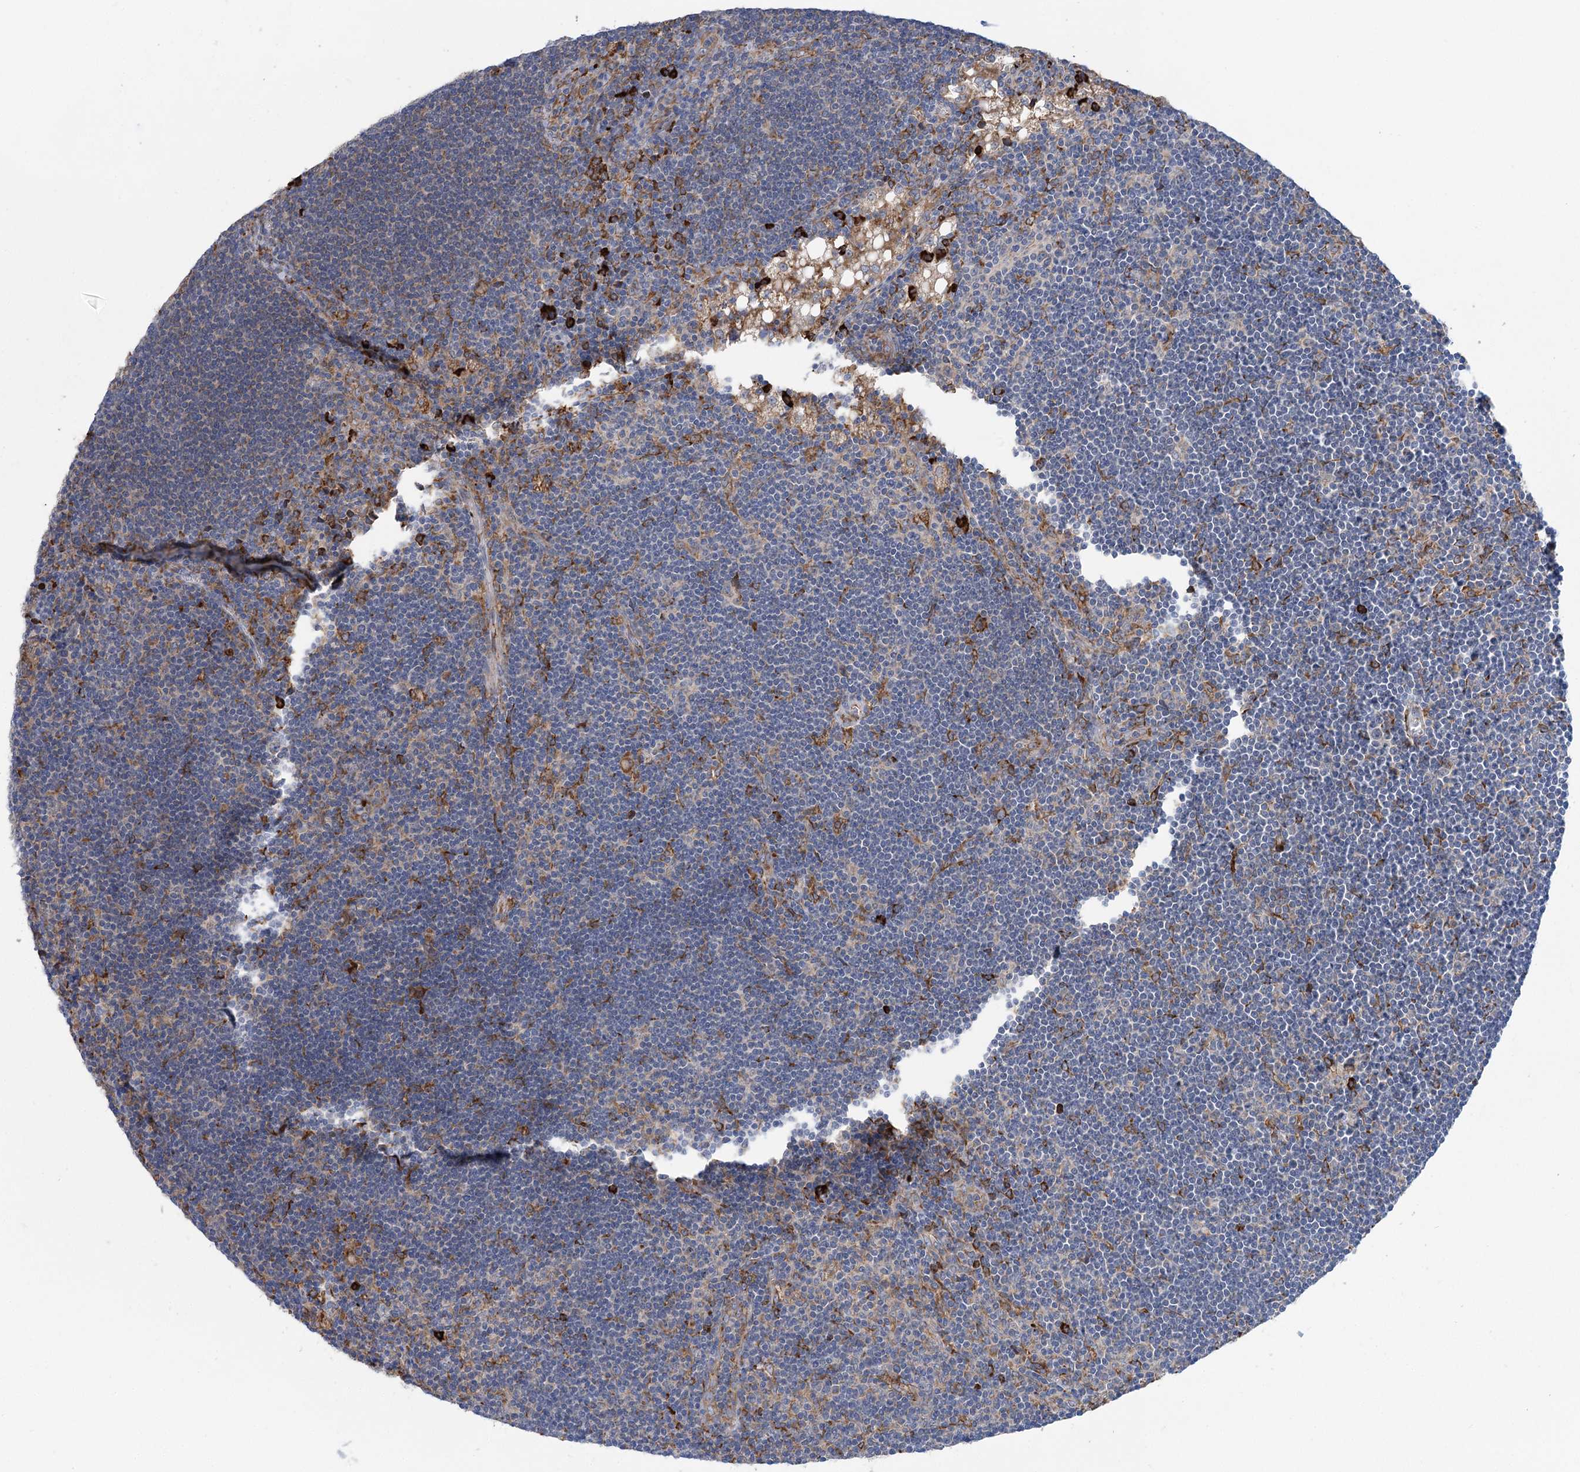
{"staining": {"intensity": "strong", "quantity": "<25%", "location": "cytoplasmic/membranous"}, "tissue": "lymph node", "cell_type": "Germinal center cells", "image_type": "normal", "snomed": [{"axis": "morphology", "description": "Normal tissue, NOS"}, {"axis": "topography", "description": "Lymph node"}], "caption": "A brown stain highlights strong cytoplasmic/membranous positivity of a protein in germinal center cells of unremarkable lymph node. The protein is shown in brown color, while the nuclei are stained blue.", "gene": "METTL24", "patient": {"sex": "male", "age": 24}}